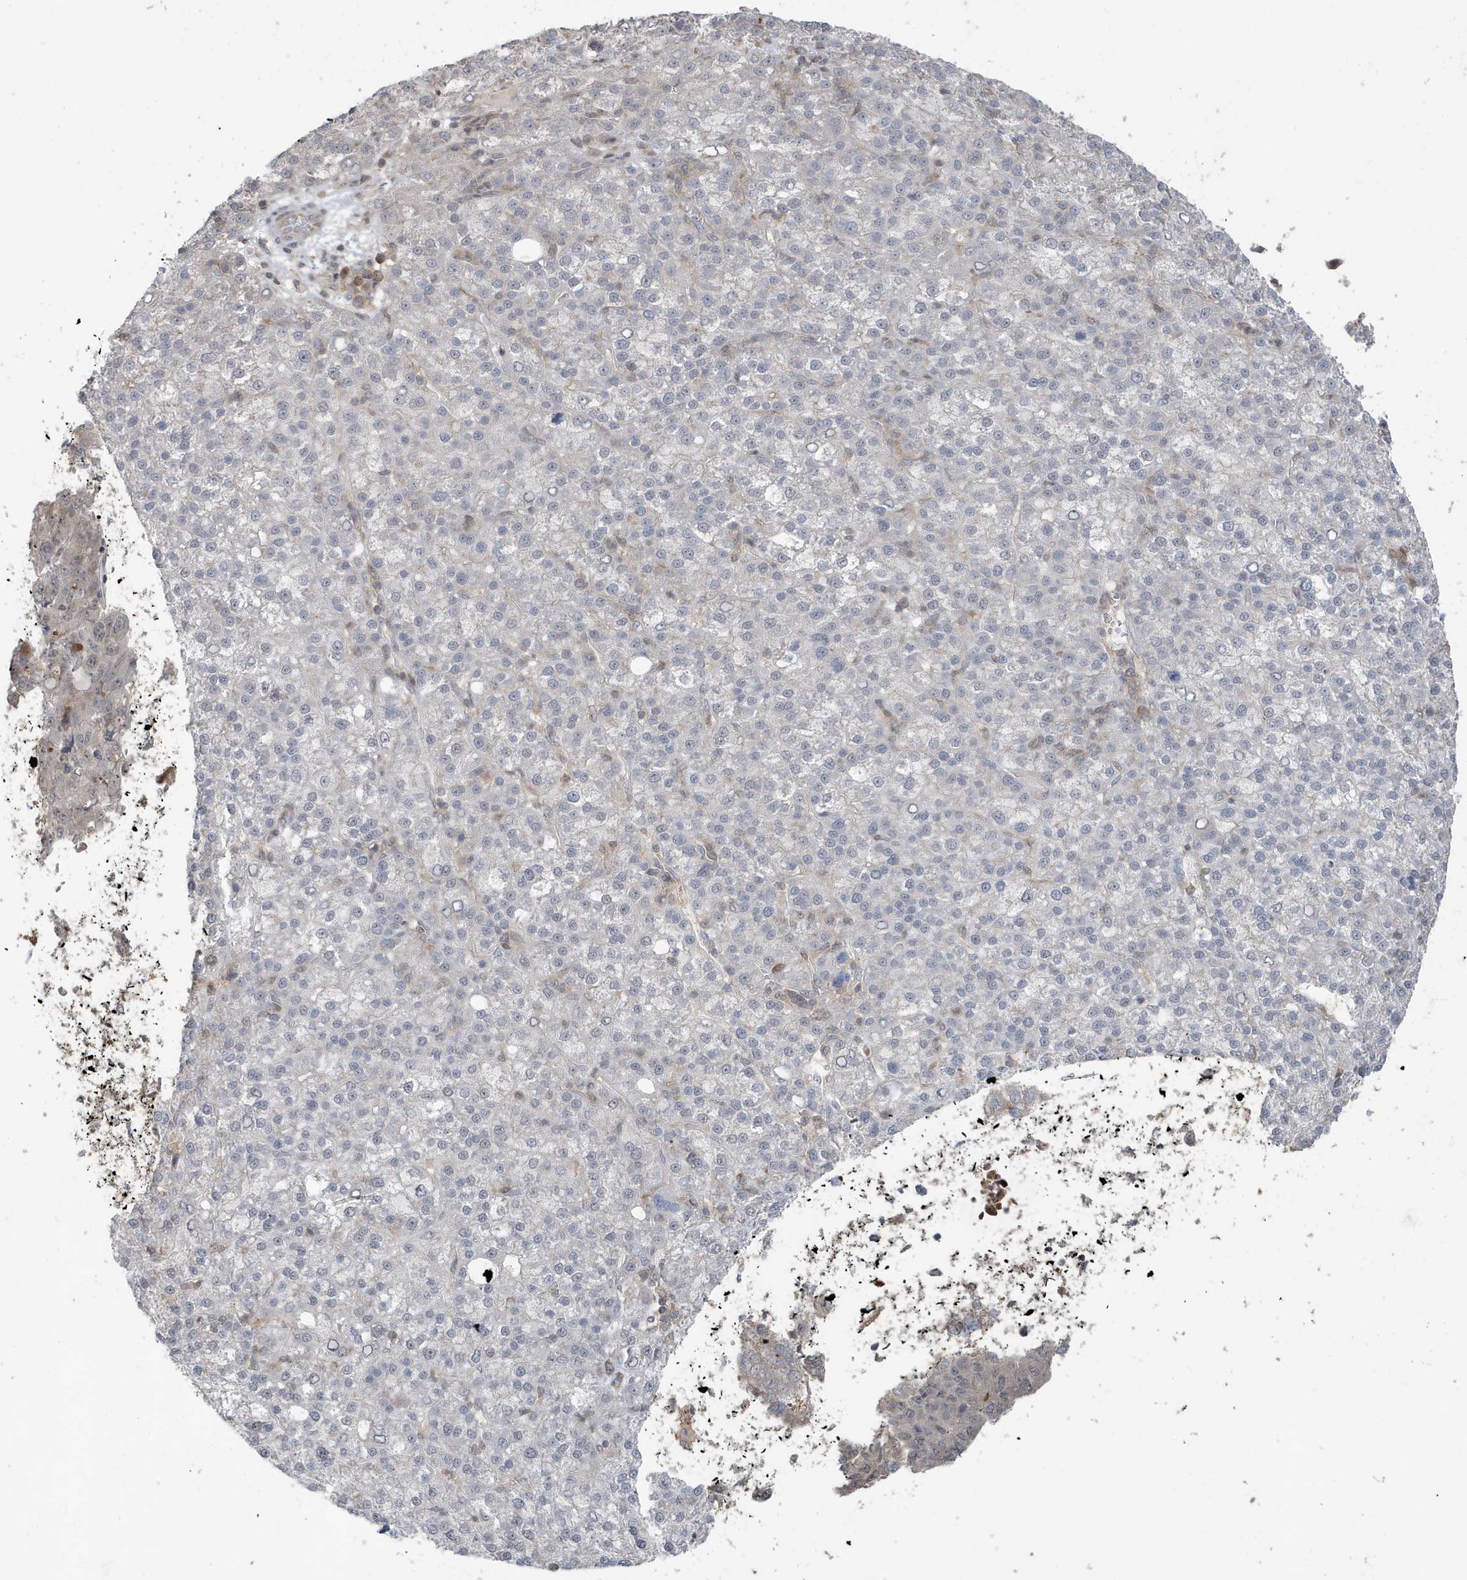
{"staining": {"intensity": "negative", "quantity": "none", "location": "none"}, "tissue": "liver cancer", "cell_type": "Tumor cells", "image_type": "cancer", "snomed": [{"axis": "morphology", "description": "Carcinoma, Hepatocellular, NOS"}, {"axis": "topography", "description": "Liver"}], "caption": "Immunohistochemical staining of hepatocellular carcinoma (liver) shows no significant expression in tumor cells. (DAB IHC, high magnification).", "gene": "PRRT3", "patient": {"sex": "female", "age": 58}}